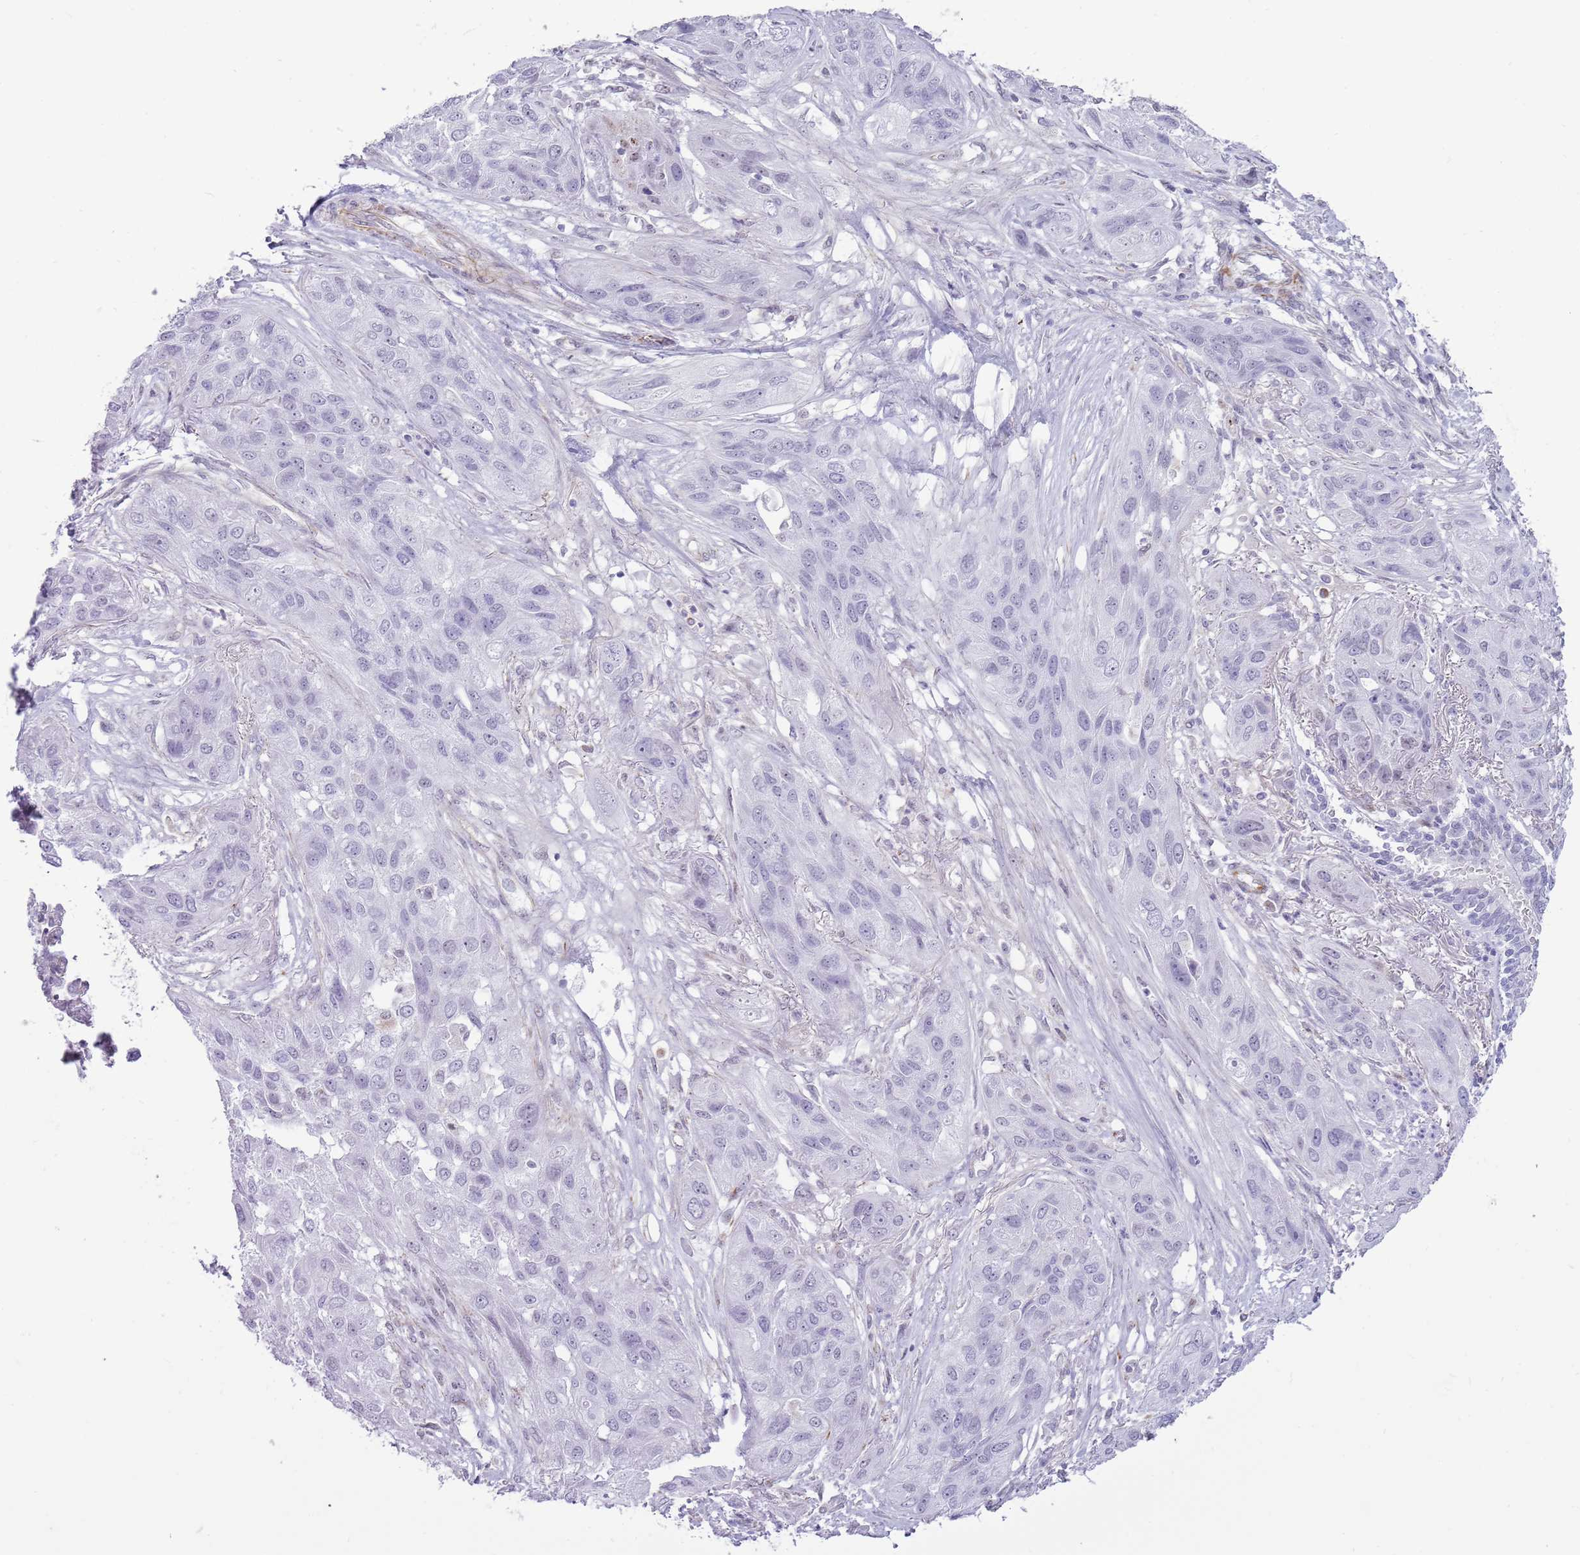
{"staining": {"intensity": "negative", "quantity": "none", "location": "none"}, "tissue": "lung cancer", "cell_type": "Tumor cells", "image_type": "cancer", "snomed": [{"axis": "morphology", "description": "Squamous cell carcinoma, NOS"}, {"axis": "topography", "description": "Lung"}], "caption": "Immunohistochemical staining of human lung cancer shows no significant staining in tumor cells.", "gene": "NBPF3", "patient": {"sex": "female", "age": 70}}